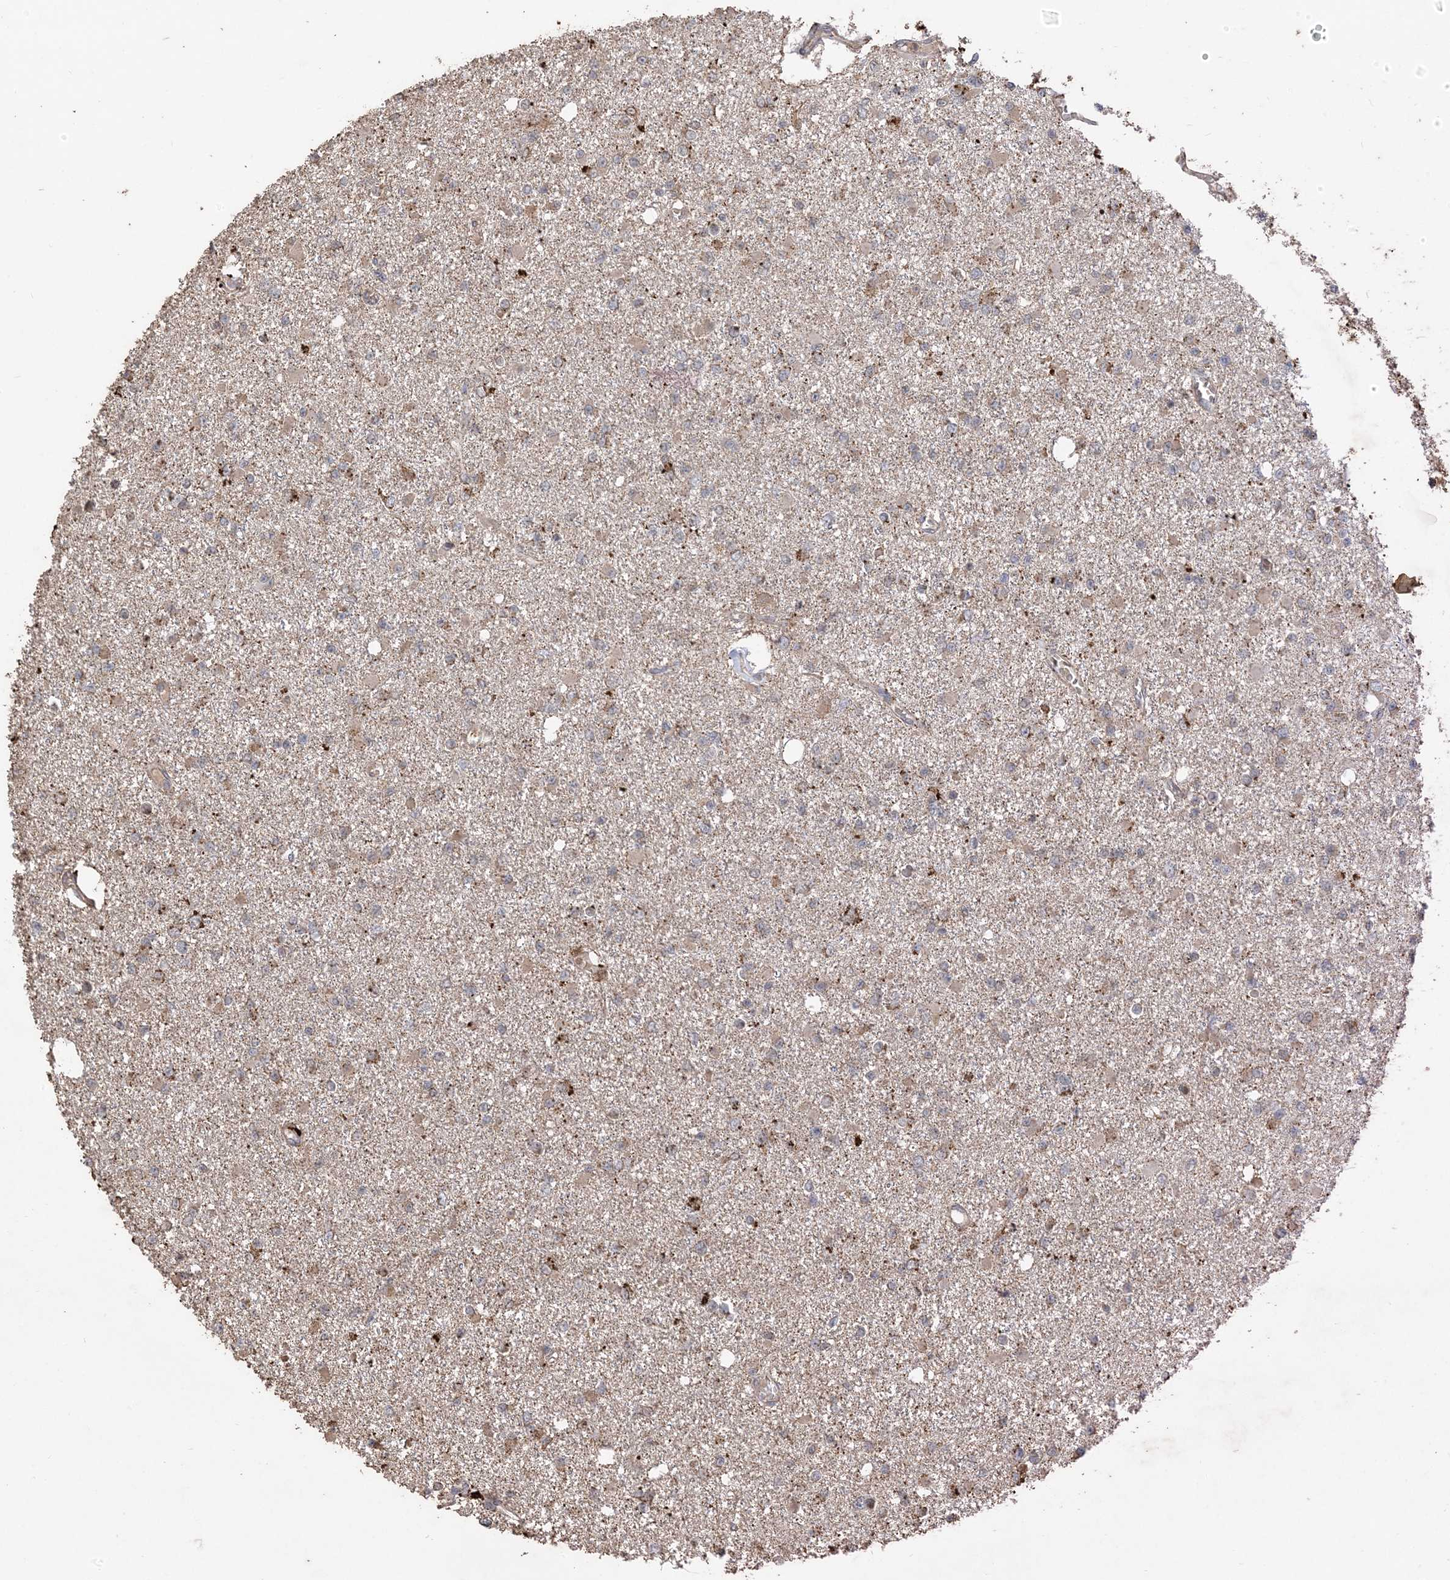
{"staining": {"intensity": "weak", "quantity": "<25%", "location": "cytoplasmic/membranous"}, "tissue": "glioma", "cell_type": "Tumor cells", "image_type": "cancer", "snomed": [{"axis": "morphology", "description": "Glioma, malignant, Low grade"}, {"axis": "topography", "description": "Brain"}], "caption": "Immunohistochemical staining of human low-grade glioma (malignant) demonstrates no significant expression in tumor cells. (DAB immunohistochemistry with hematoxylin counter stain).", "gene": "HPS4", "patient": {"sex": "female", "age": 22}}